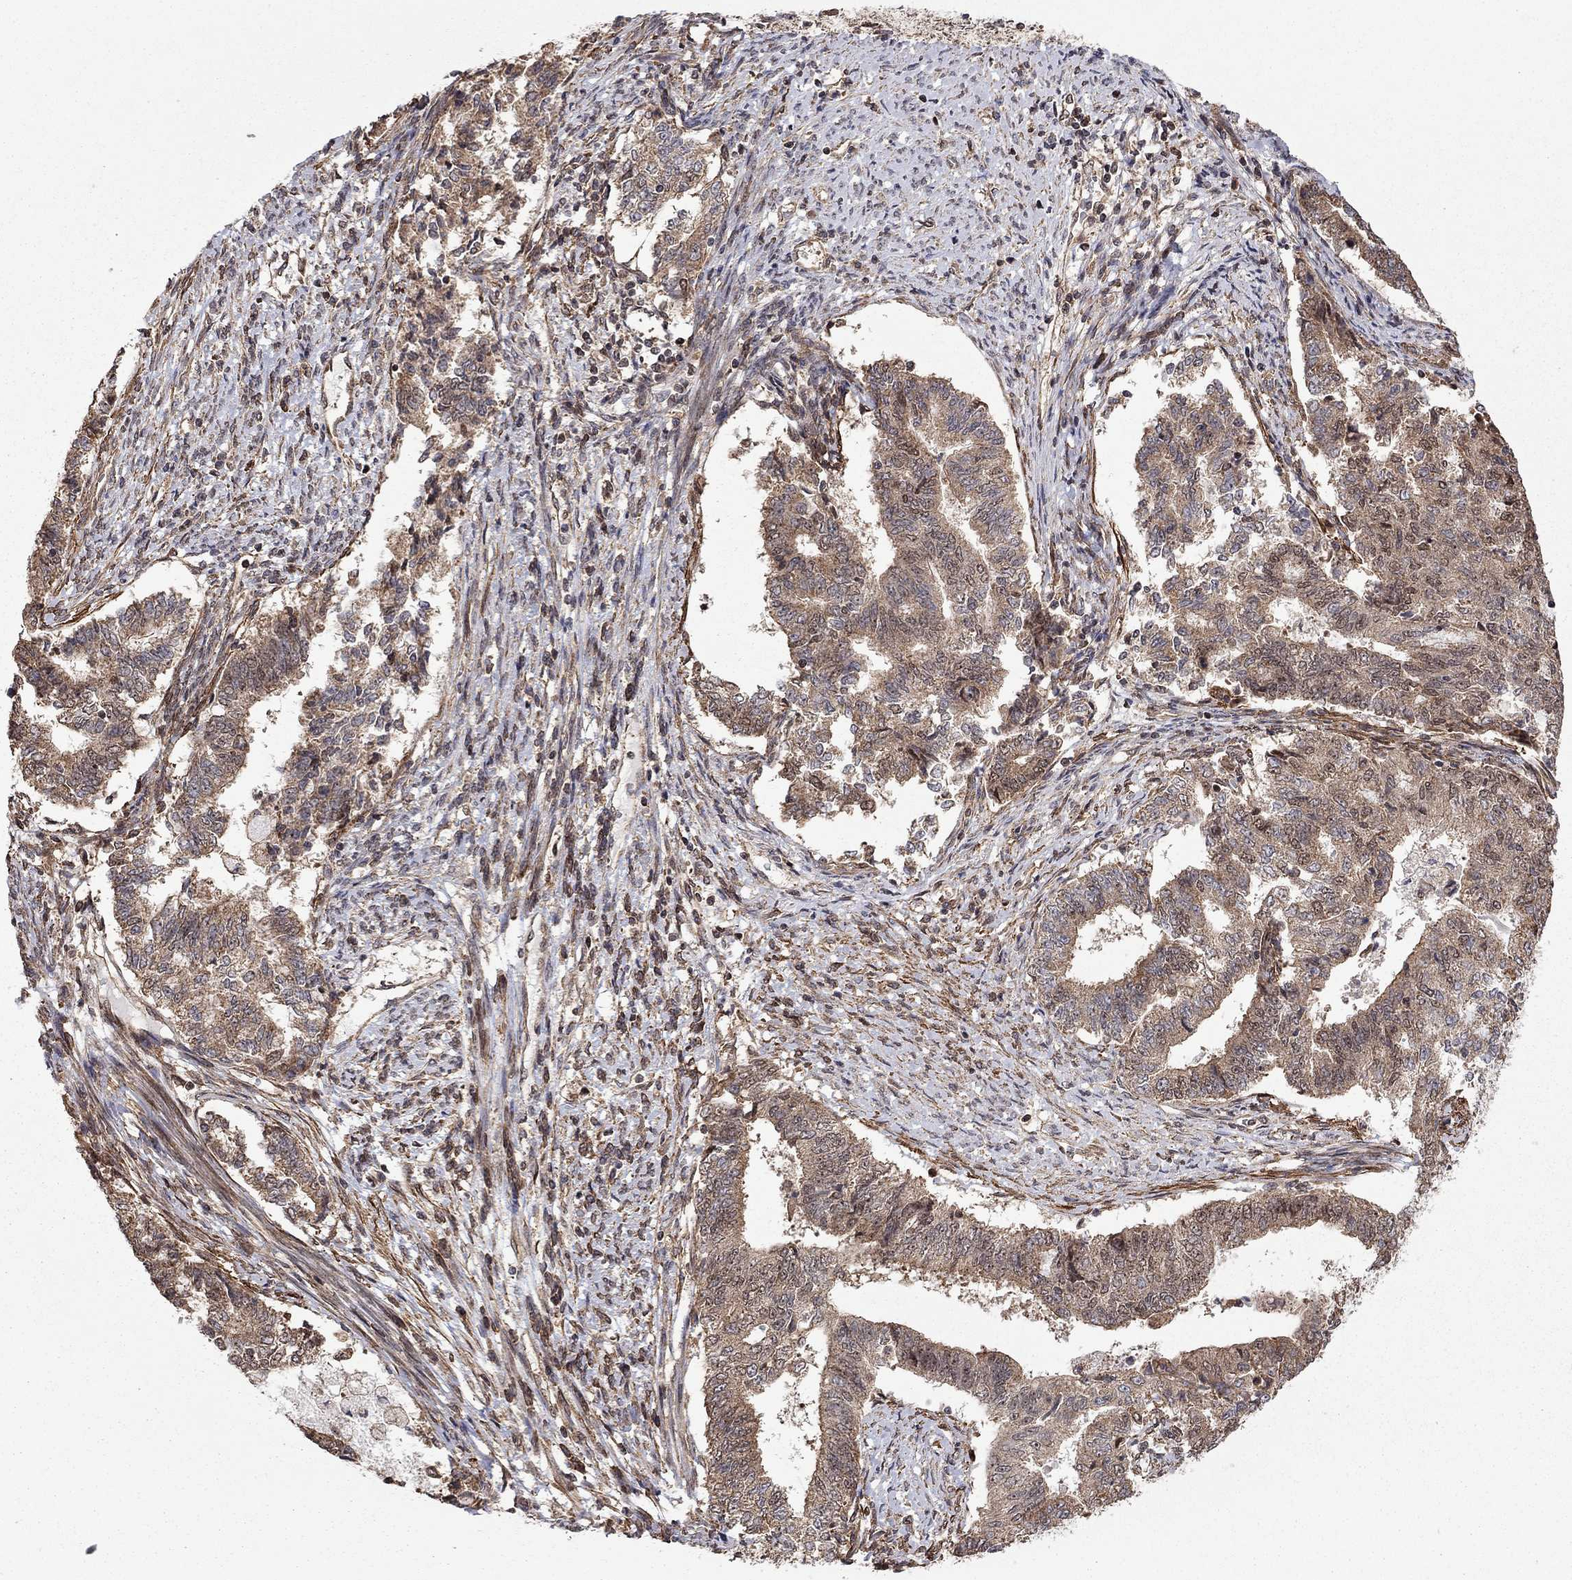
{"staining": {"intensity": "moderate", "quantity": "25%-75%", "location": "cytoplasmic/membranous"}, "tissue": "endometrial cancer", "cell_type": "Tumor cells", "image_type": "cancer", "snomed": [{"axis": "morphology", "description": "Adenocarcinoma, NOS"}, {"axis": "topography", "description": "Endometrium"}], "caption": "Endometrial cancer (adenocarcinoma) tissue reveals moderate cytoplasmic/membranous positivity in about 25%-75% of tumor cells", "gene": "TDP1", "patient": {"sex": "female", "age": 65}}